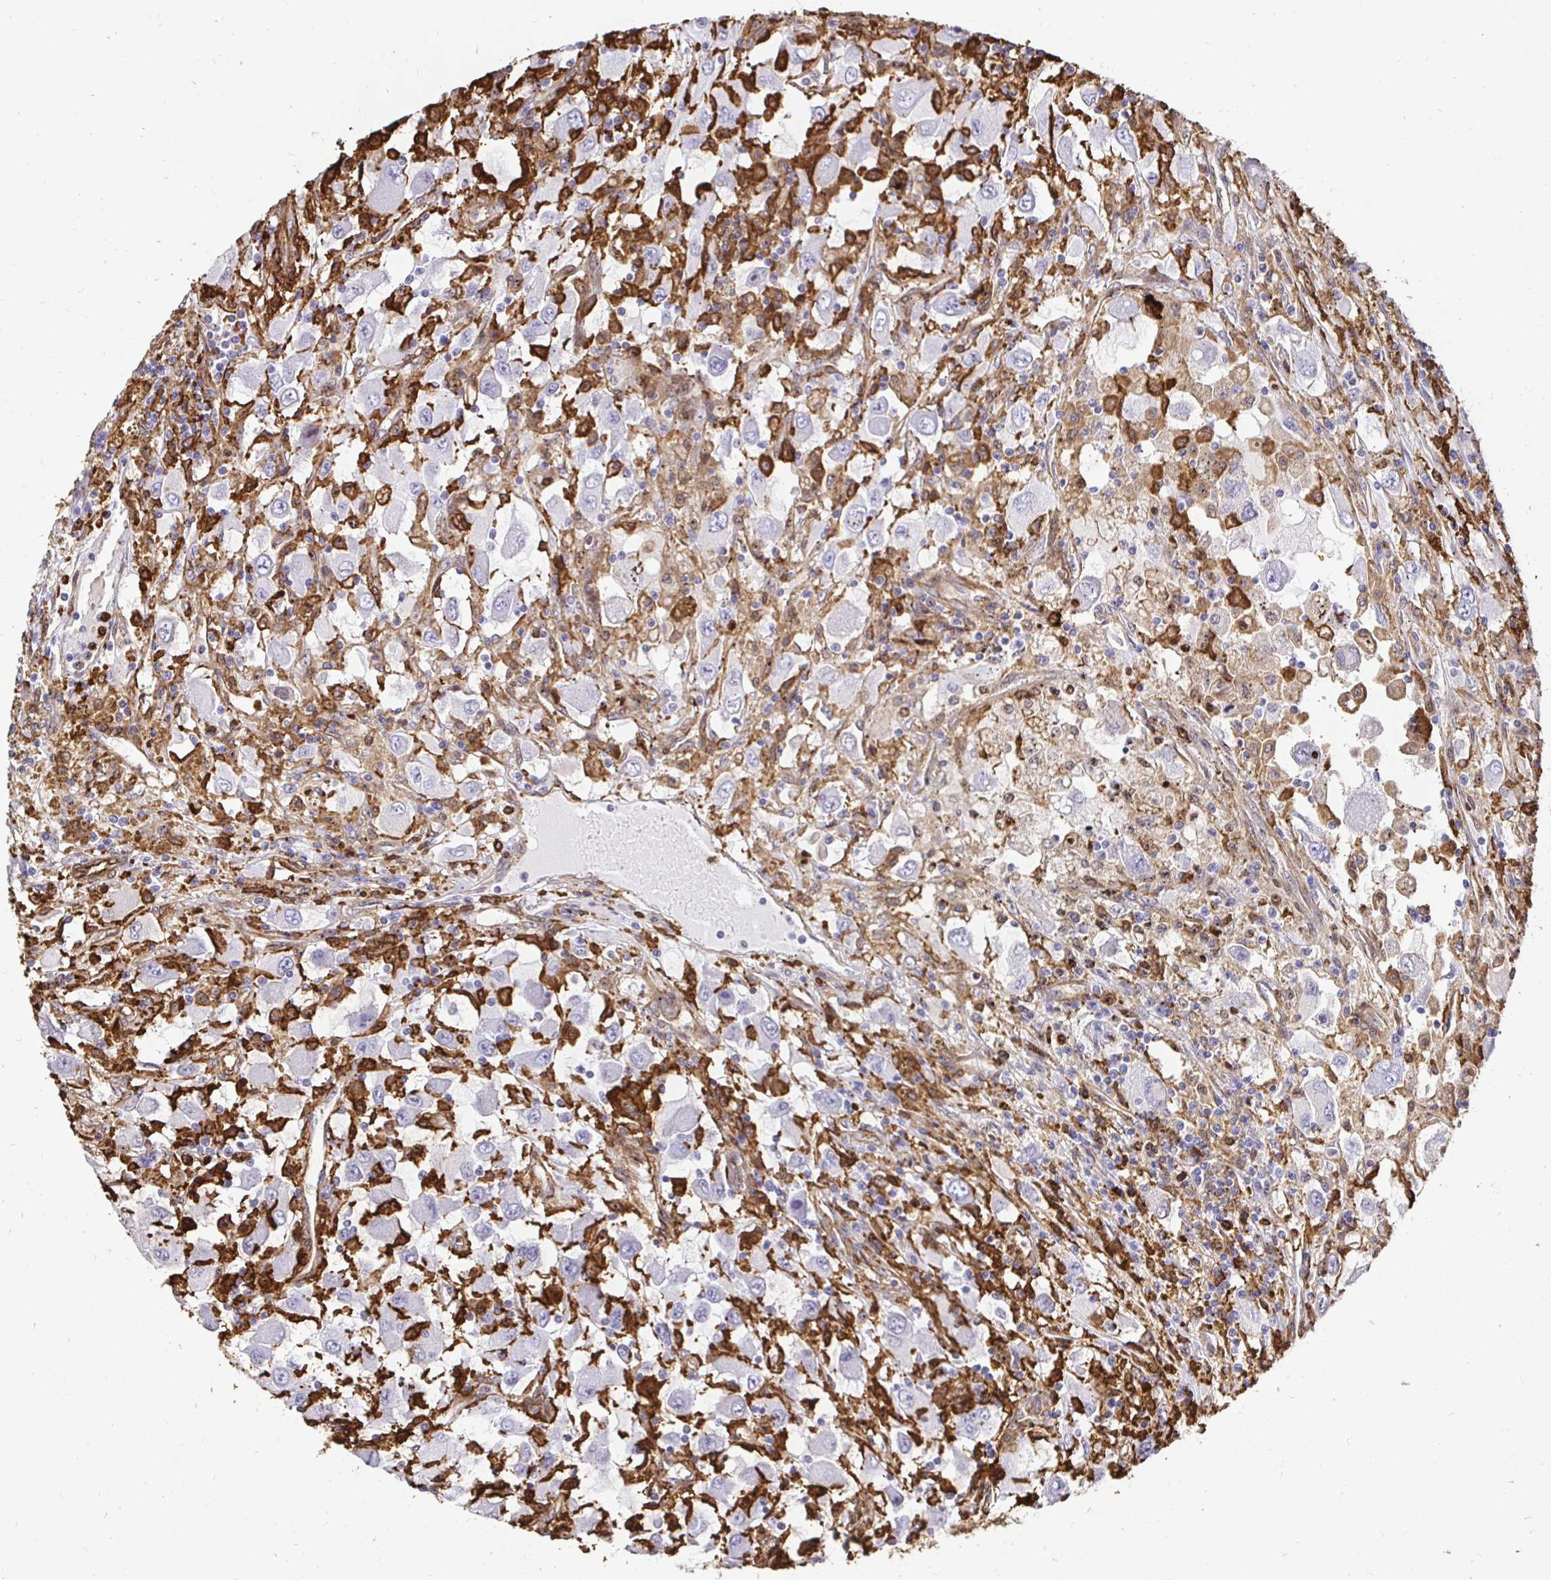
{"staining": {"intensity": "negative", "quantity": "none", "location": "none"}, "tissue": "renal cancer", "cell_type": "Tumor cells", "image_type": "cancer", "snomed": [{"axis": "morphology", "description": "Adenocarcinoma, NOS"}, {"axis": "topography", "description": "Kidney"}], "caption": "Human adenocarcinoma (renal) stained for a protein using immunohistochemistry (IHC) shows no staining in tumor cells.", "gene": "GSN", "patient": {"sex": "female", "age": 67}}